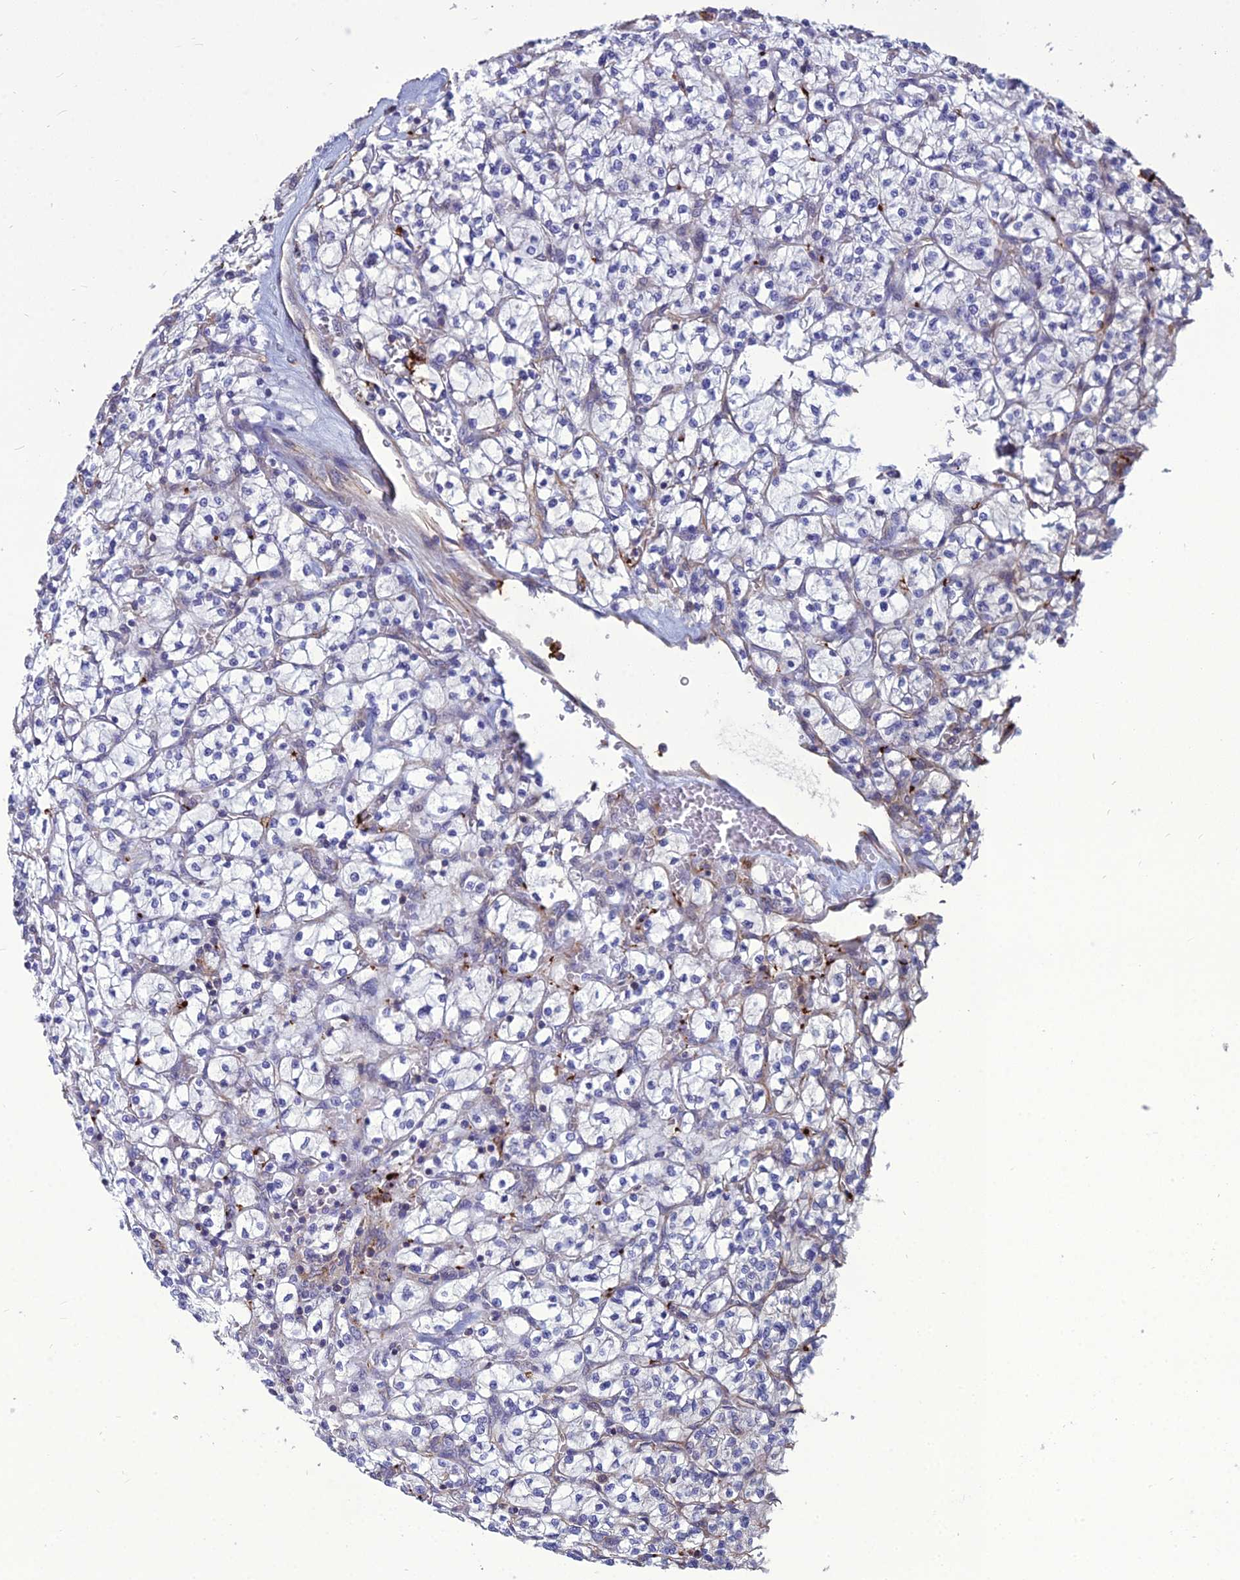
{"staining": {"intensity": "negative", "quantity": "none", "location": "none"}, "tissue": "renal cancer", "cell_type": "Tumor cells", "image_type": "cancer", "snomed": [{"axis": "morphology", "description": "Adenocarcinoma, NOS"}, {"axis": "topography", "description": "Kidney"}], "caption": "Immunohistochemical staining of renal cancer (adenocarcinoma) exhibits no significant expression in tumor cells.", "gene": "PSMD11", "patient": {"sex": "female", "age": 64}}